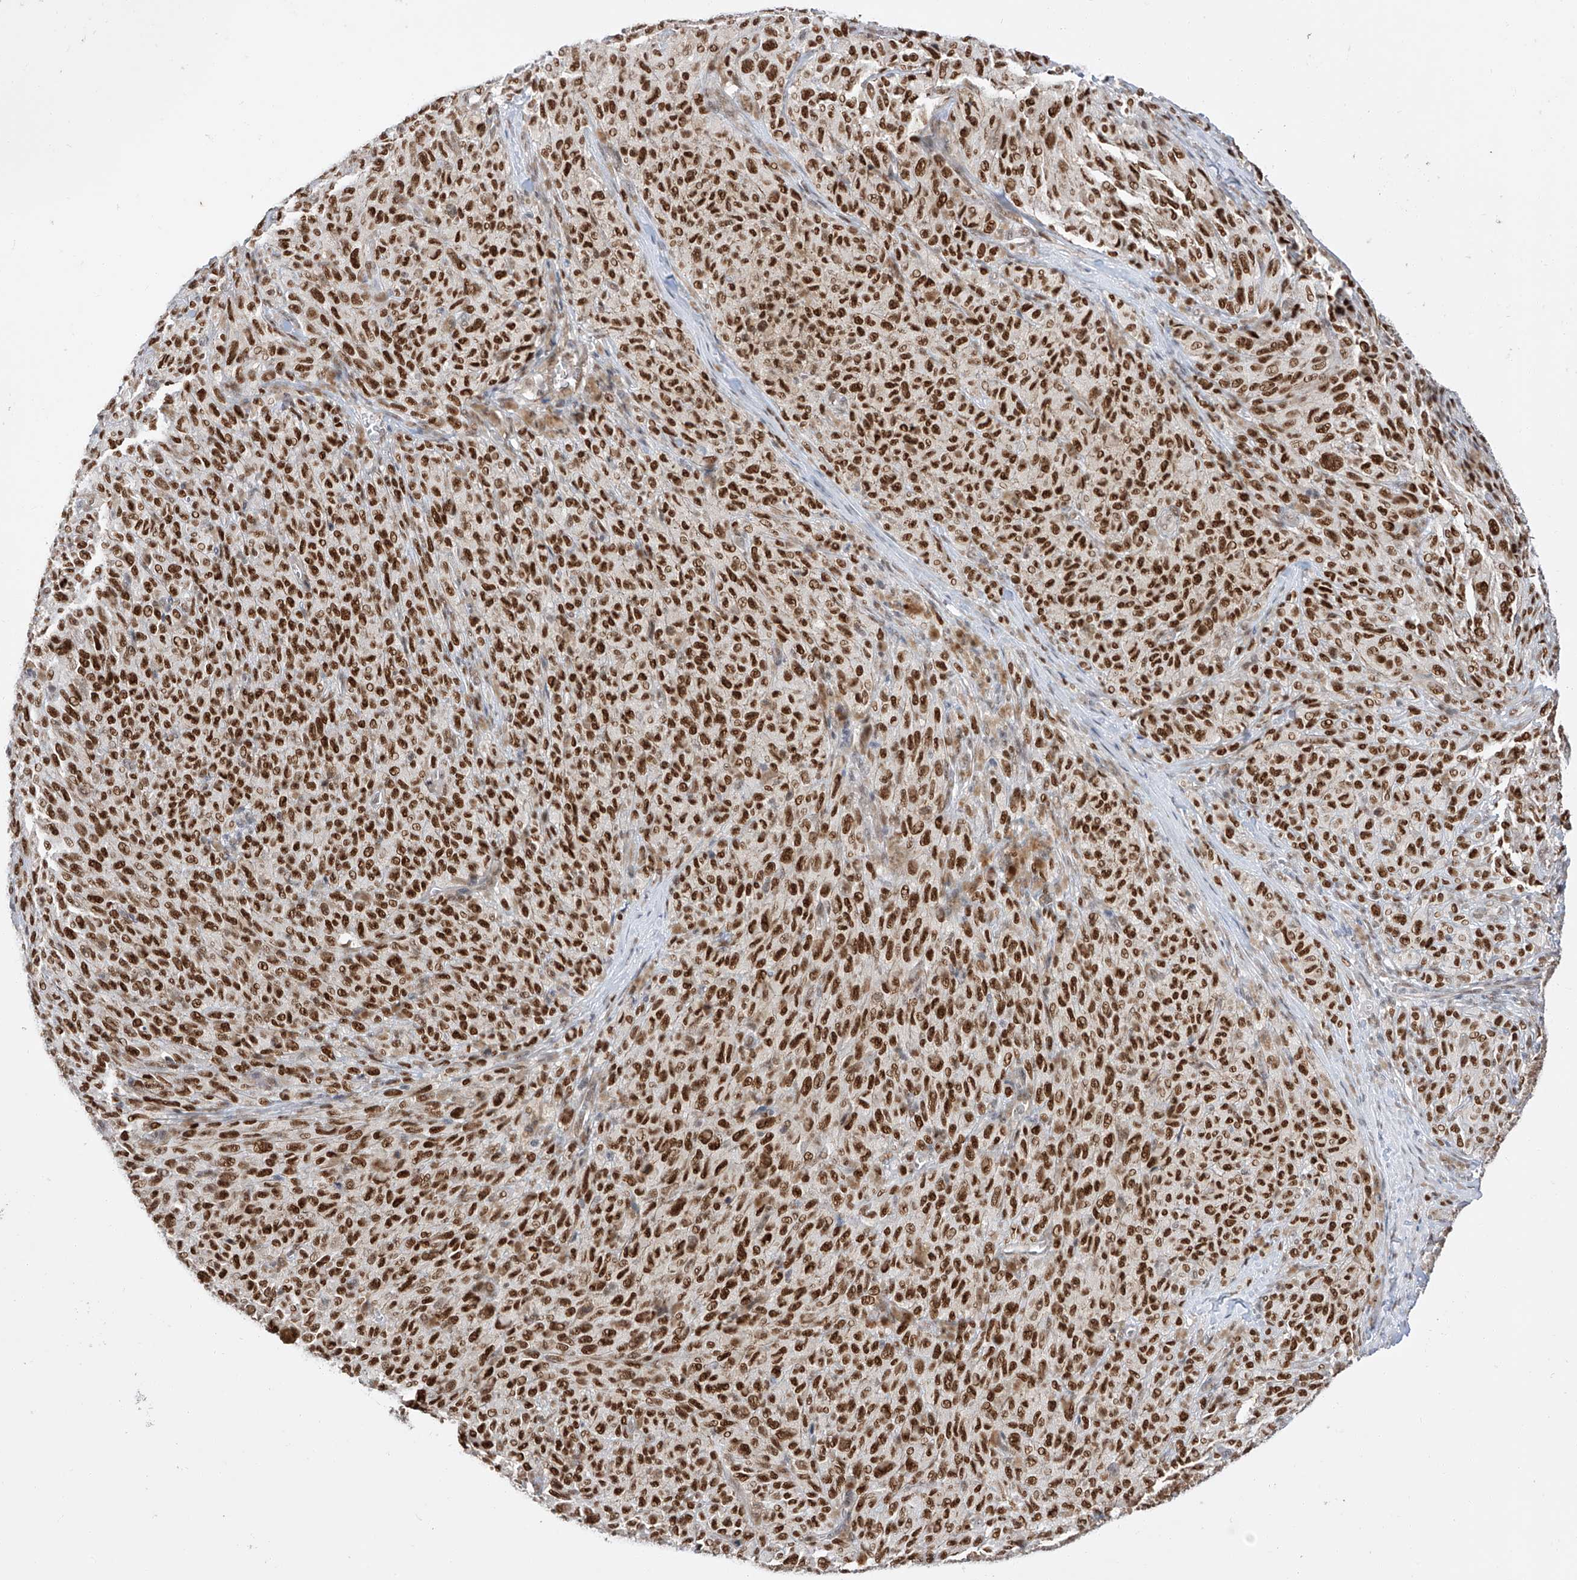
{"staining": {"intensity": "strong", "quantity": ">75%", "location": "nuclear"}, "tissue": "melanoma", "cell_type": "Tumor cells", "image_type": "cancer", "snomed": [{"axis": "morphology", "description": "Malignant melanoma, NOS"}, {"axis": "topography", "description": "Skin"}], "caption": "Immunohistochemical staining of human malignant melanoma displays high levels of strong nuclear positivity in approximately >75% of tumor cells.", "gene": "POGK", "patient": {"sex": "female", "age": 82}}